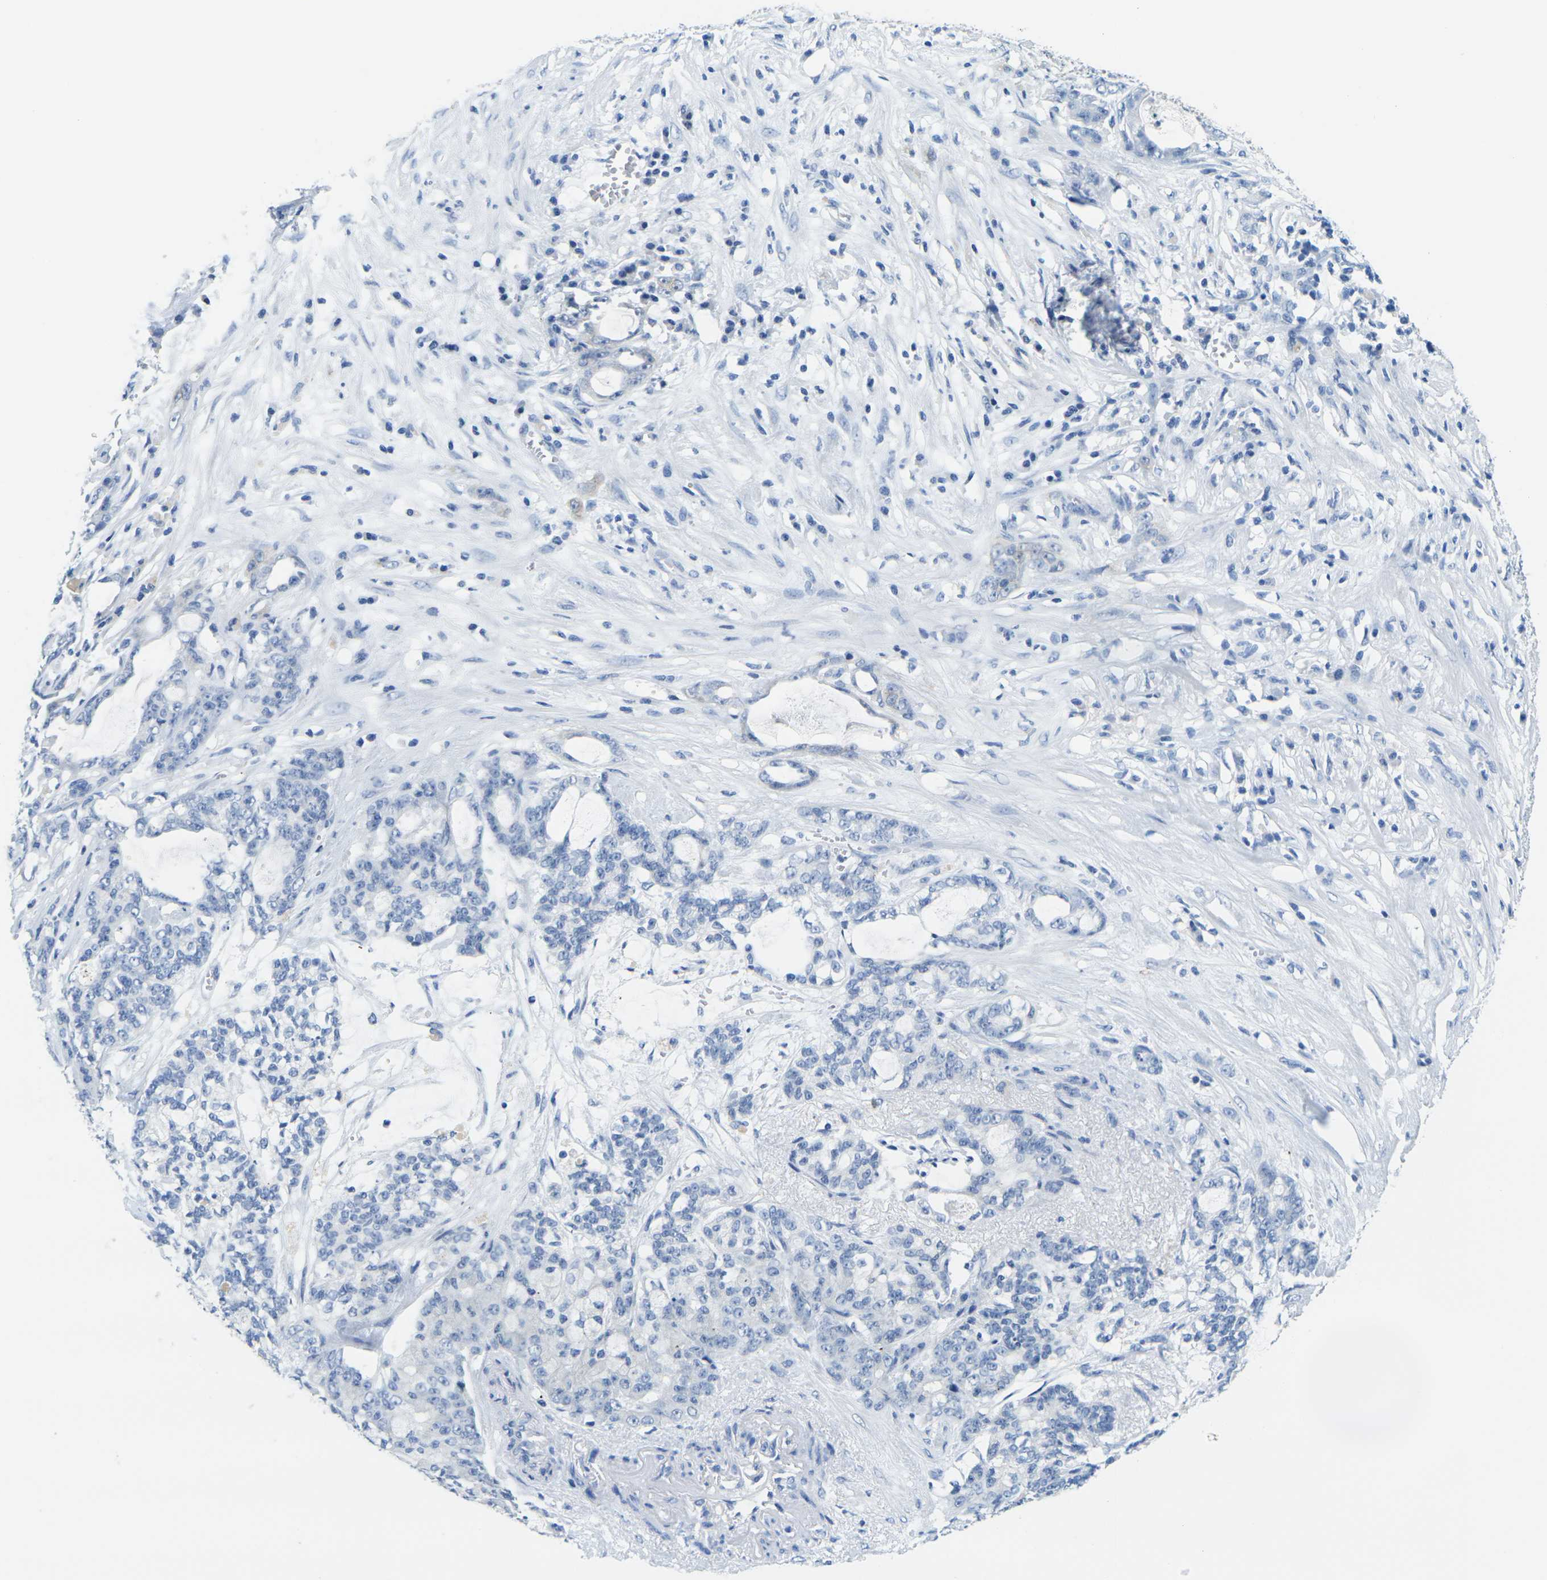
{"staining": {"intensity": "negative", "quantity": "none", "location": "none"}, "tissue": "pancreatic cancer", "cell_type": "Tumor cells", "image_type": "cancer", "snomed": [{"axis": "morphology", "description": "Adenocarcinoma, NOS"}, {"axis": "topography", "description": "Pancreas"}], "caption": "DAB immunohistochemical staining of pancreatic adenocarcinoma shows no significant expression in tumor cells.", "gene": "FAM3D", "patient": {"sex": "female", "age": 73}}